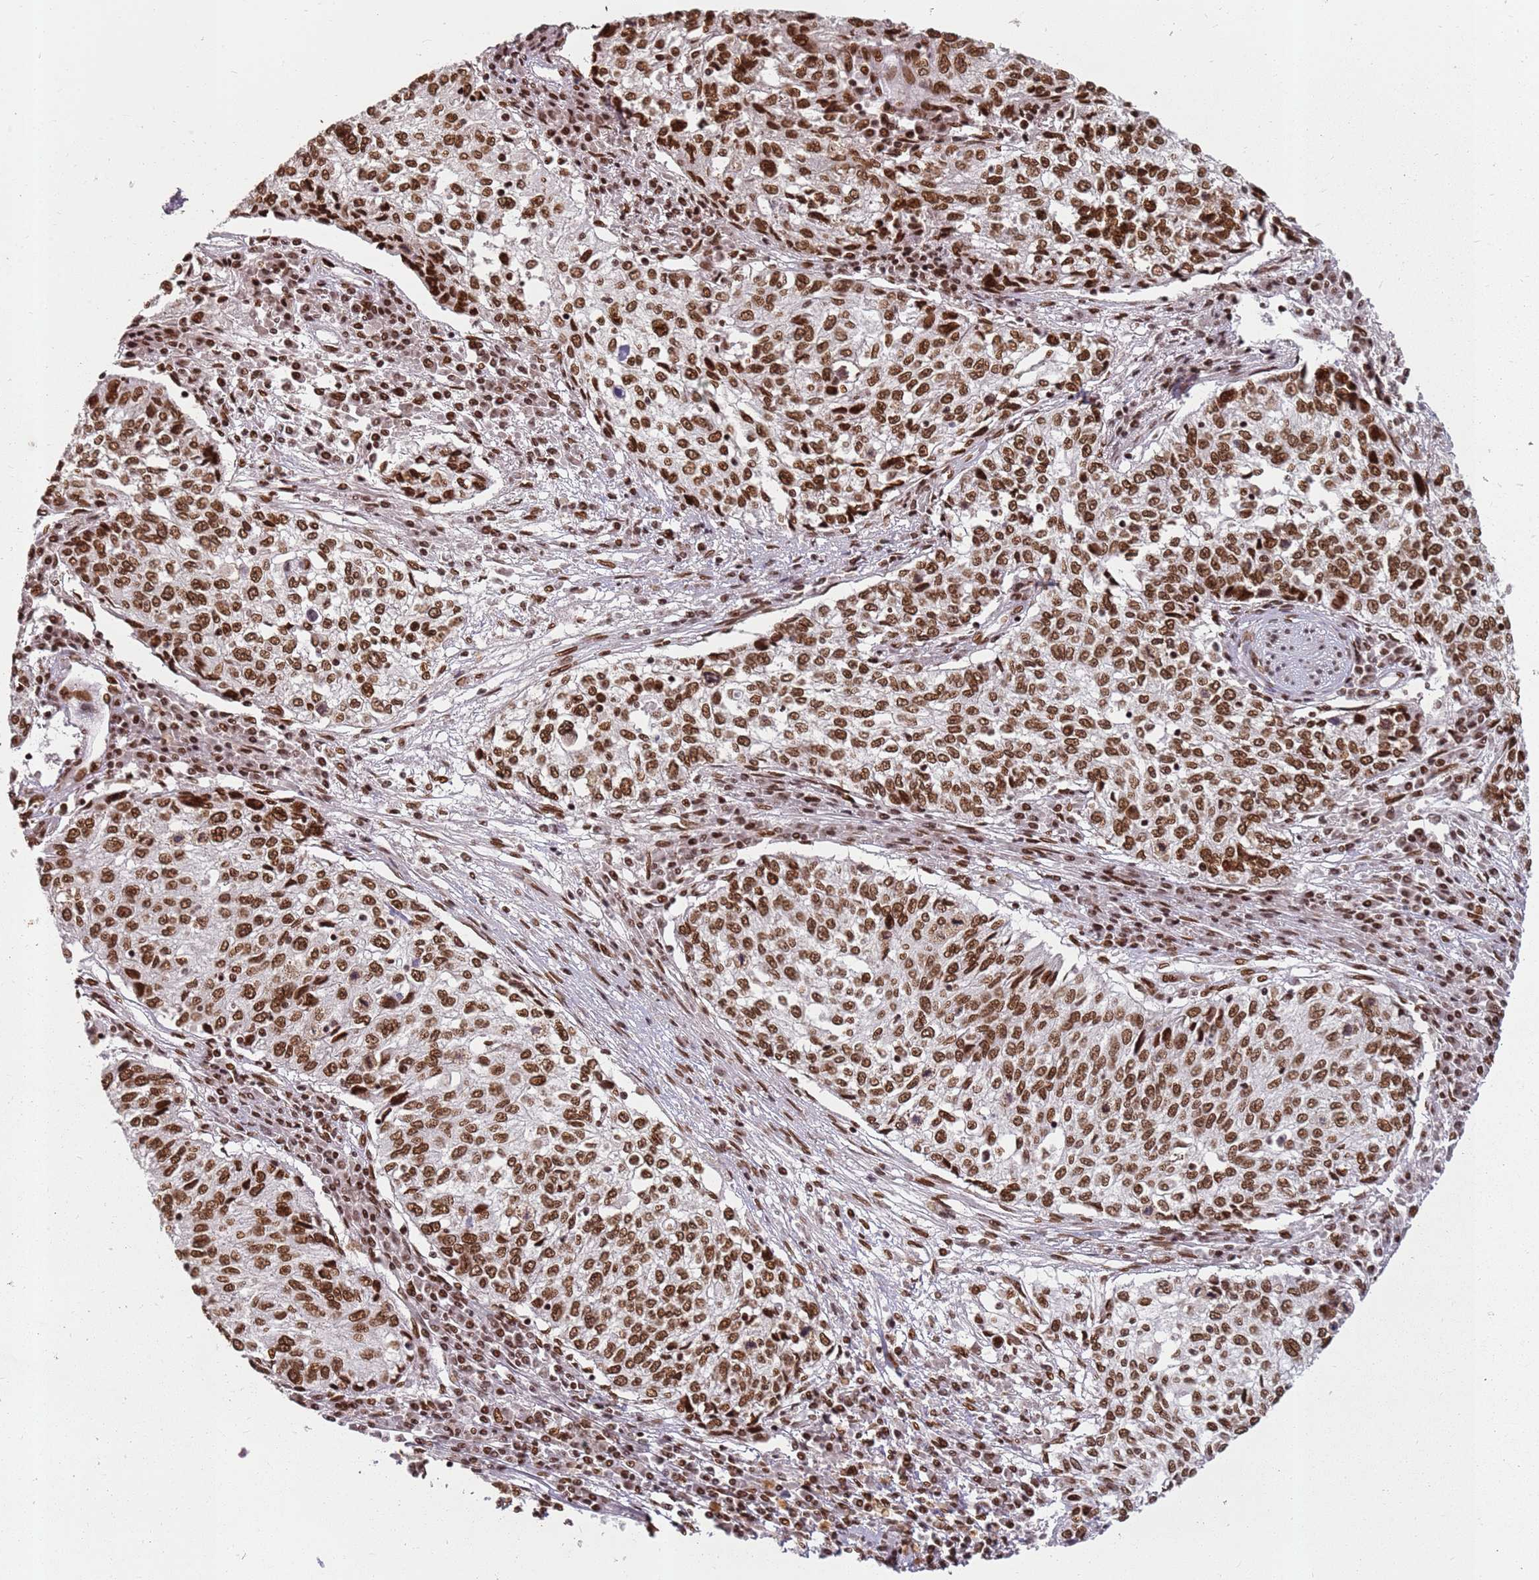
{"staining": {"intensity": "strong", "quantity": ">75%", "location": "nuclear"}, "tissue": "cervical cancer", "cell_type": "Tumor cells", "image_type": "cancer", "snomed": [{"axis": "morphology", "description": "Squamous cell carcinoma, NOS"}, {"axis": "topography", "description": "Cervix"}], "caption": "Cervical cancer (squamous cell carcinoma) stained with a brown dye displays strong nuclear positive expression in approximately >75% of tumor cells.", "gene": "TENT4A", "patient": {"sex": "female", "age": 57}}